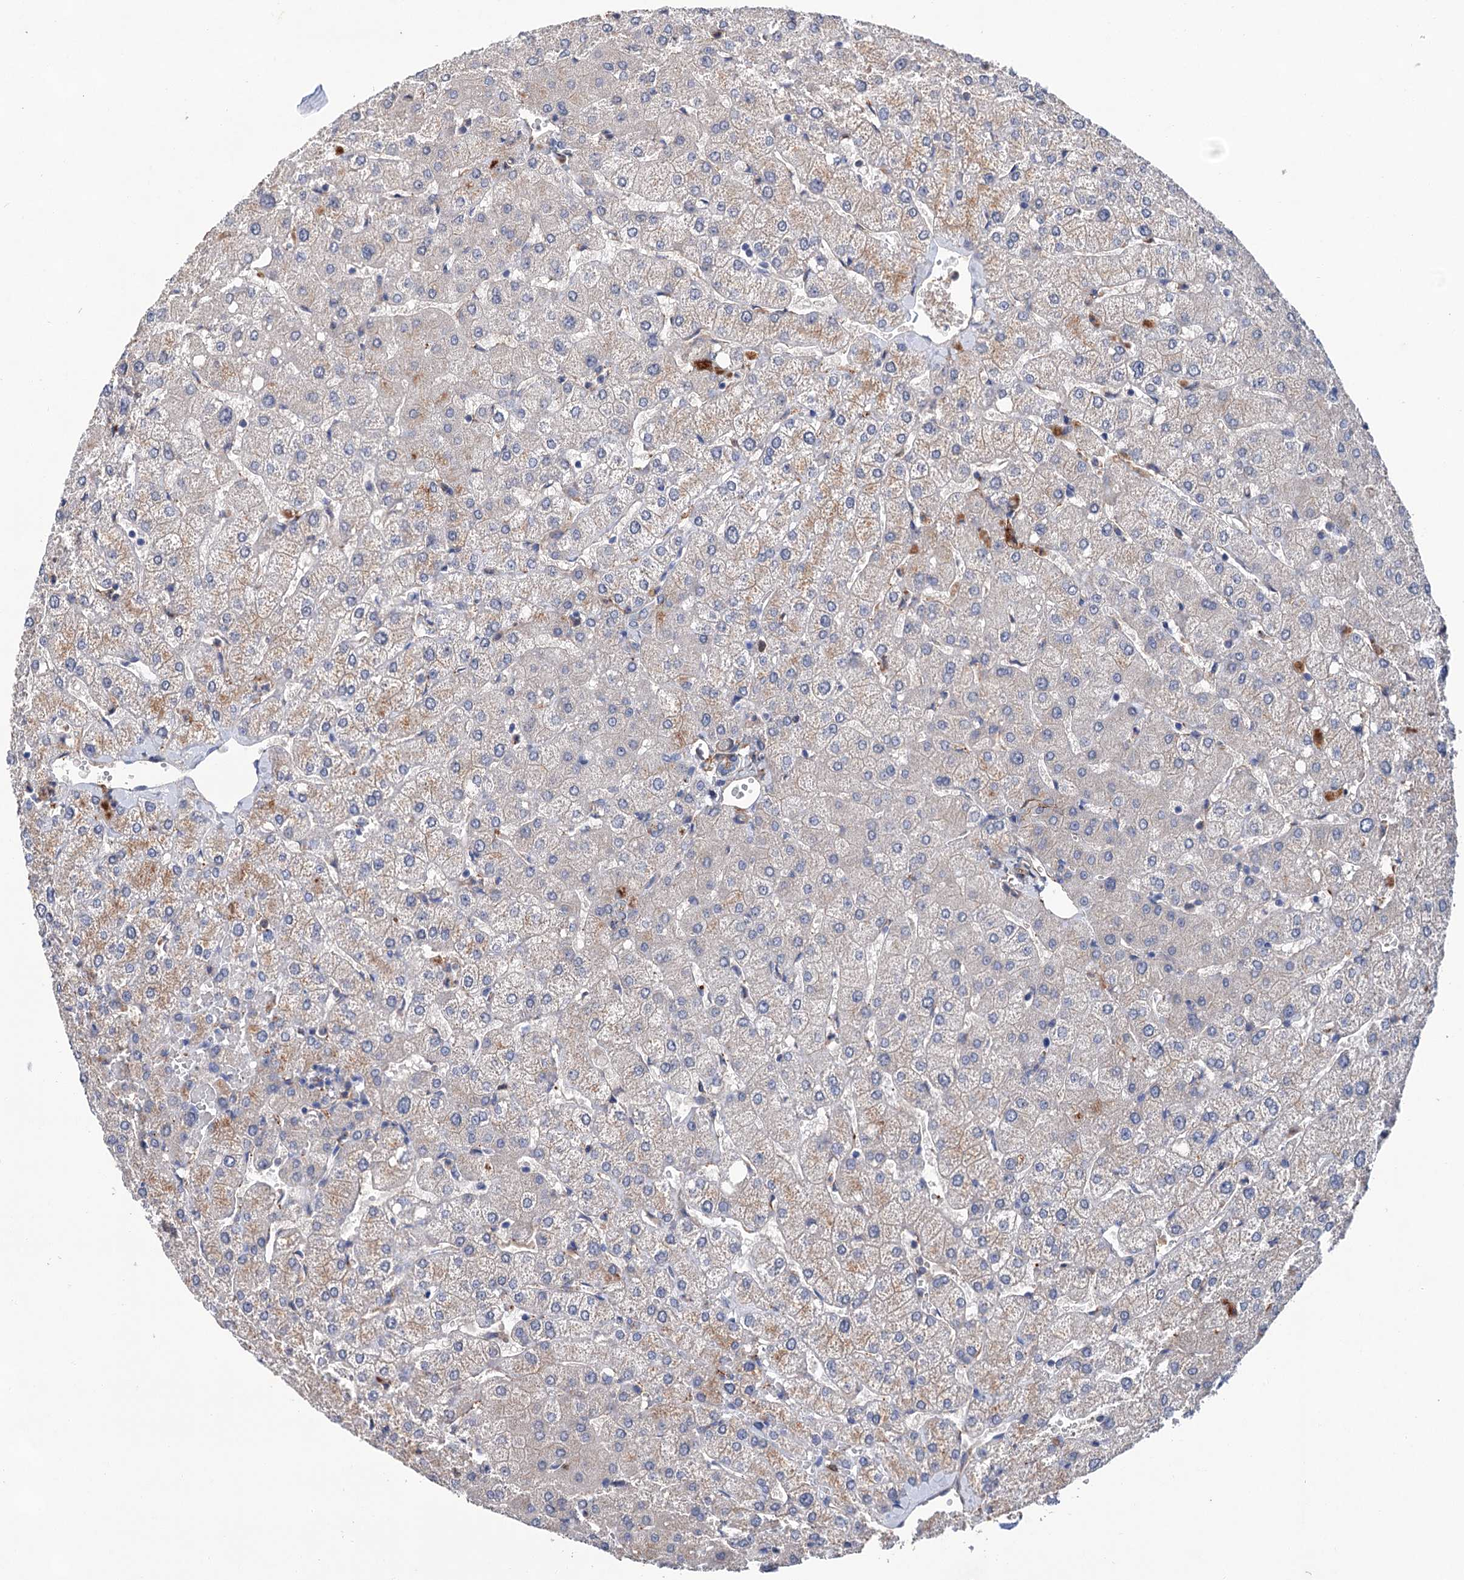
{"staining": {"intensity": "negative", "quantity": "none", "location": "none"}, "tissue": "liver", "cell_type": "Cholangiocytes", "image_type": "normal", "snomed": [{"axis": "morphology", "description": "Normal tissue, NOS"}, {"axis": "topography", "description": "Liver"}], "caption": "This micrograph is of benign liver stained with immunohistochemistry (IHC) to label a protein in brown with the nuclei are counter-stained blue. There is no staining in cholangiocytes. (DAB immunohistochemistry (IHC), high magnification).", "gene": "TMTC3", "patient": {"sex": "female", "age": 54}}